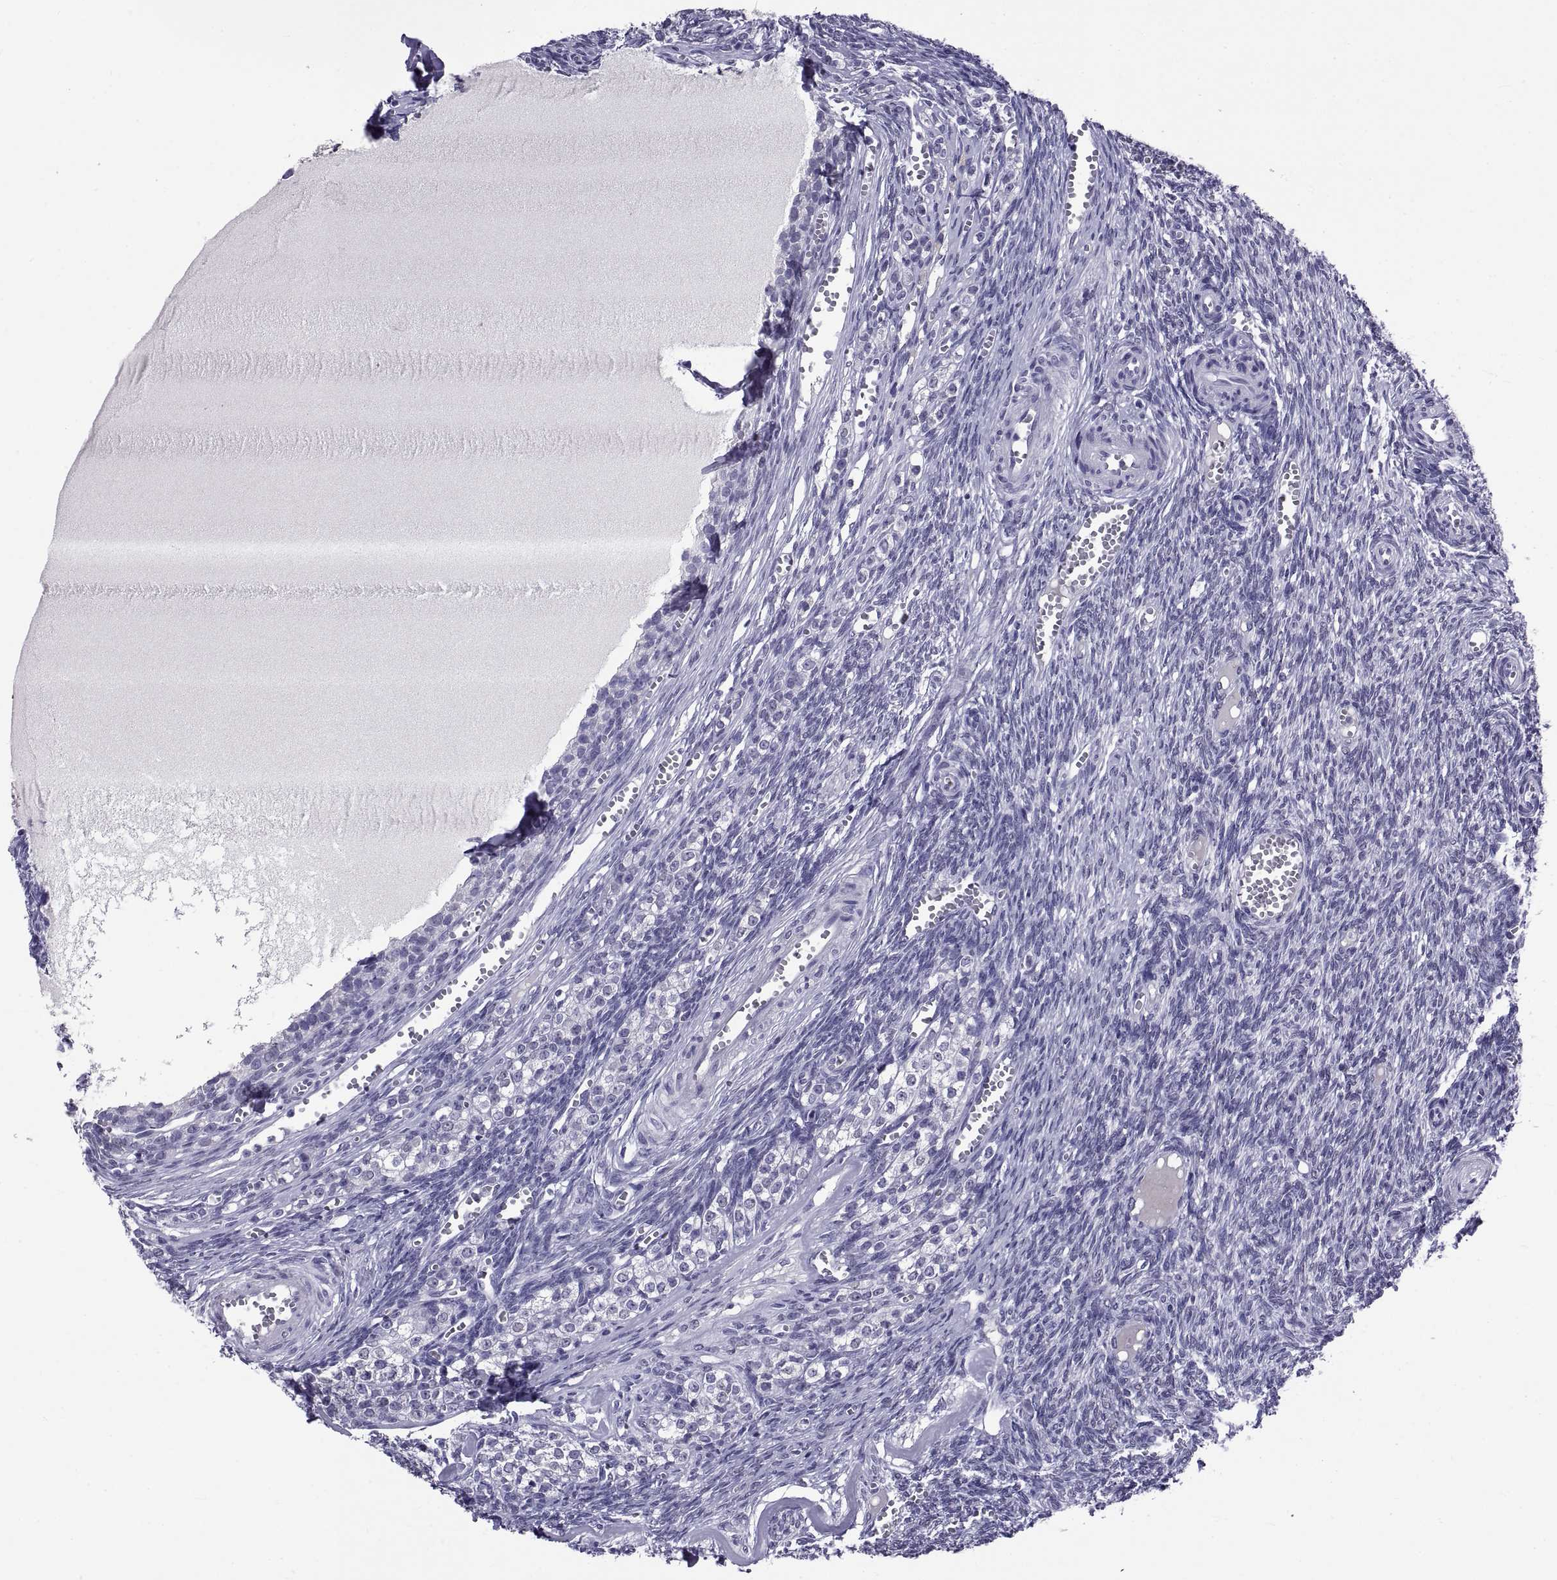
{"staining": {"intensity": "negative", "quantity": "none", "location": "none"}, "tissue": "ovary", "cell_type": "Follicle cells", "image_type": "normal", "snomed": [{"axis": "morphology", "description": "Normal tissue, NOS"}, {"axis": "topography", "description": "Ovary"}], "caption": "Follicle cells are negative for brown protein staining in unremarkable ovary. (Brightfield microscopy of DAB IHC at high magnification).", "gene": "TGFBR3L", "patient": {"sex": "female", "age": 43}}